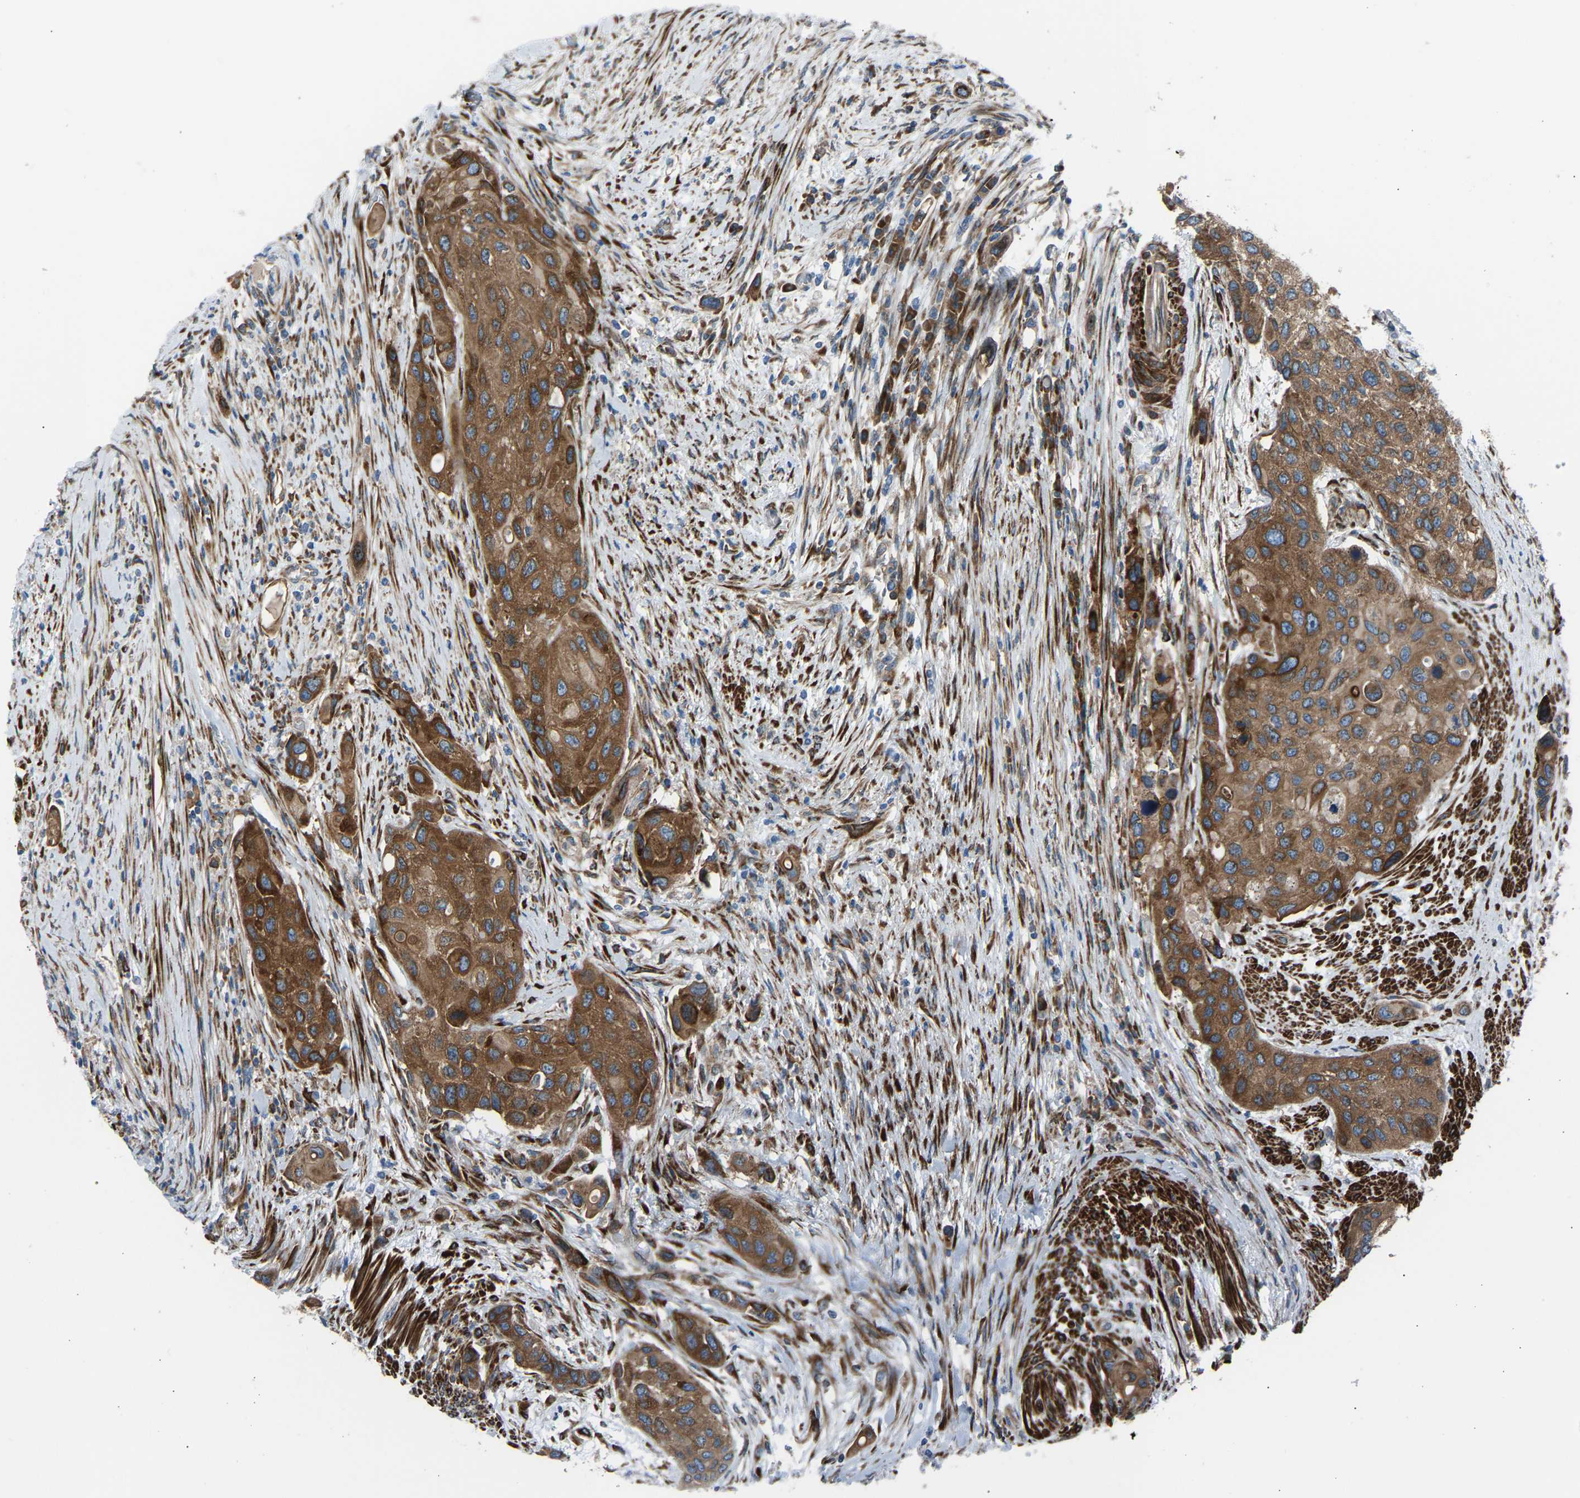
{"staining": {"intensity": "moderate", "quantity": ">75%", "location": "cytoplasmic/membranous"}, "tissue": "urothelial cancer", "cell_type": "Tumor cells", "image_type": "cancer", "snomed": [{"axis": "morphology", "description": "Urothelial carcinoma, High grade"}, {"axis": "topography", "description": "Urinary bladder"}], "caption": "The immunohistochemical stain labels moderate cytoplasmic/membranous expression in tumor cells of urothelial carcinoma (high-grade) tissue.", "gene": "VPS41", "patient": {"sex": "female", "age": 56}}